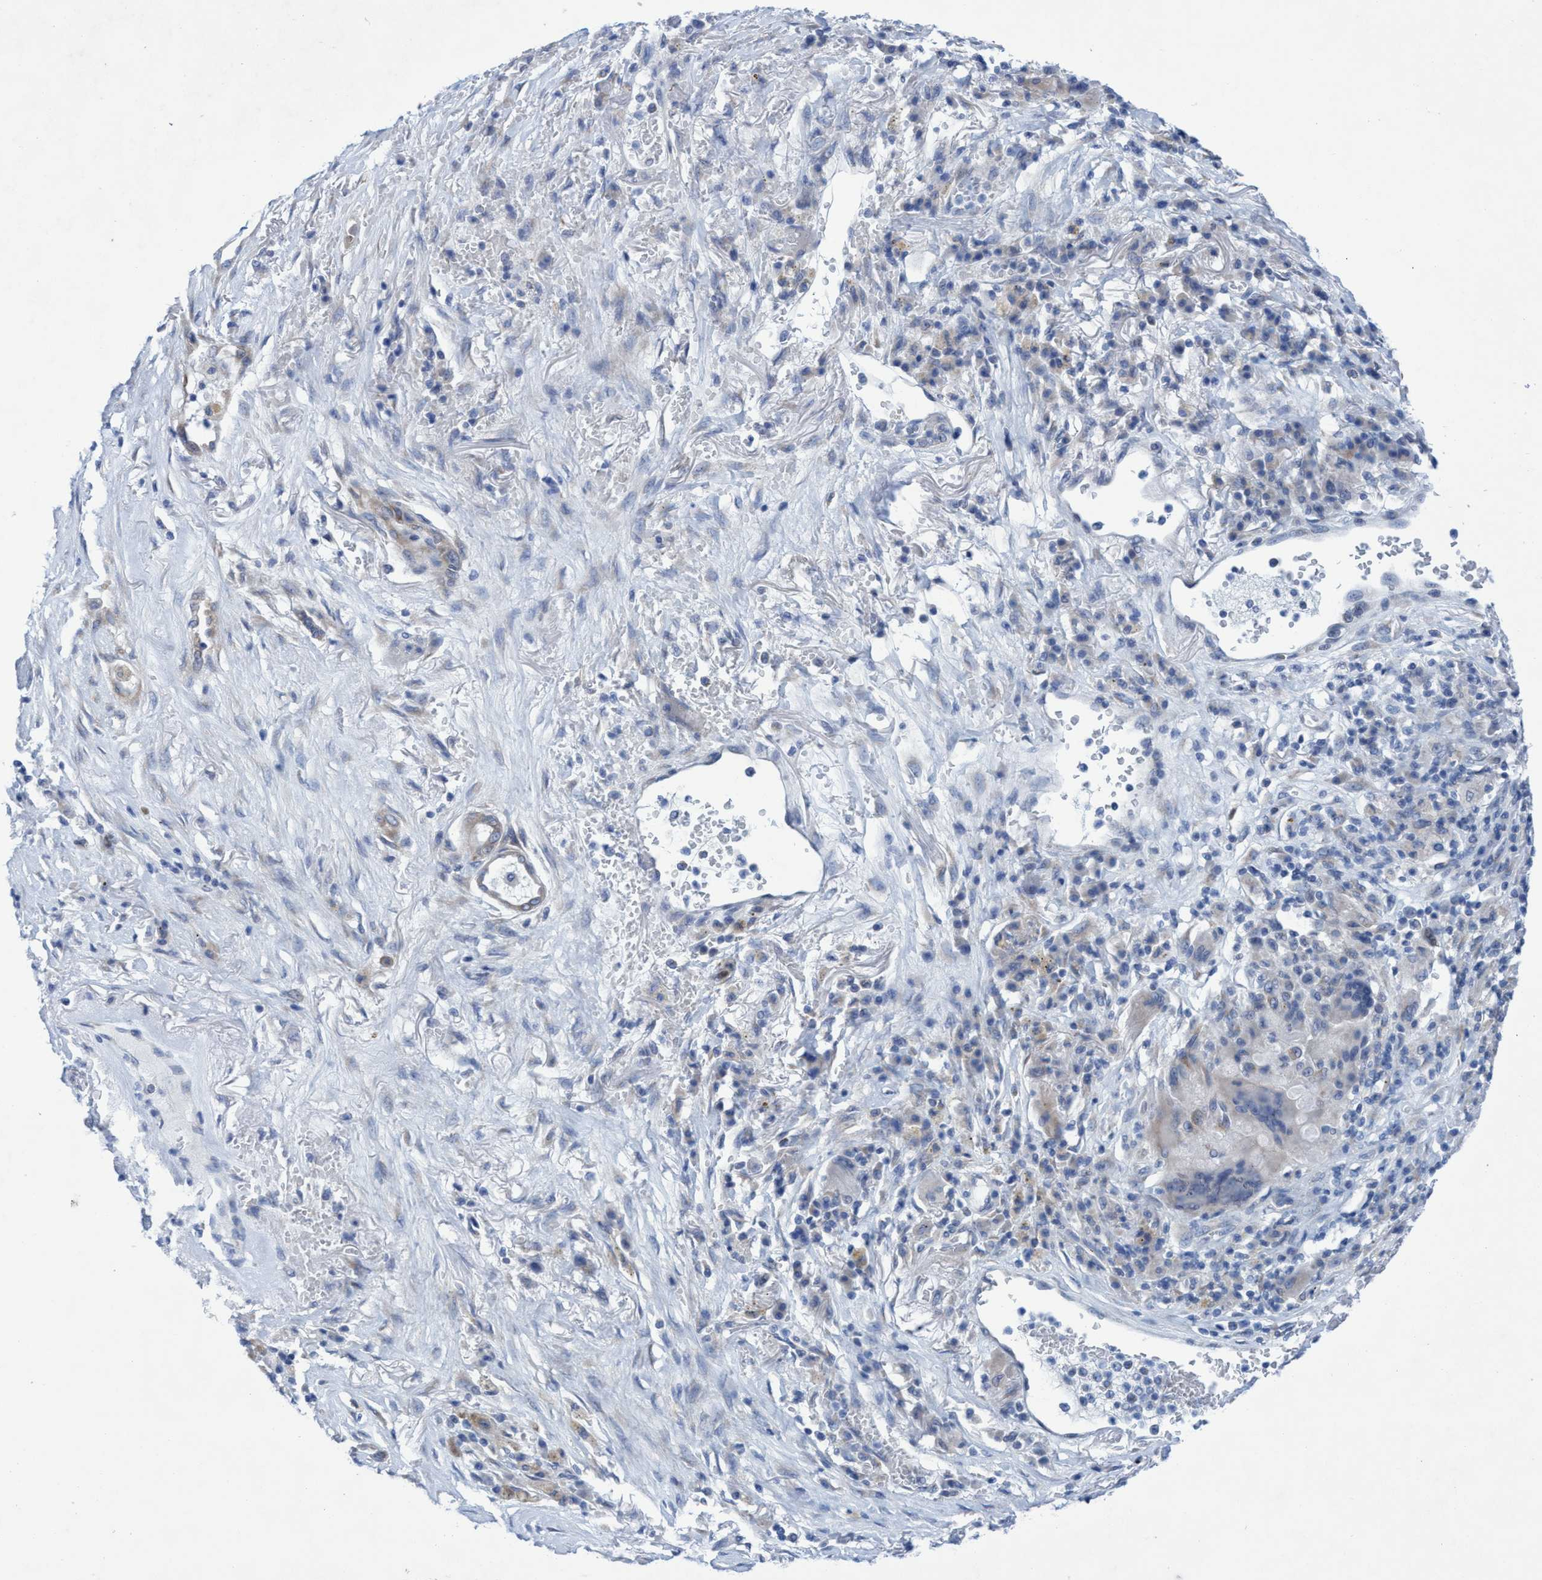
{"staining": {"intensity": "negative", "quantity": "none", "location": "none"}, "tissue": "lung cancer", "cell_type": "Tumor cells", "image_type": "cancer", "snomed": [{"axis": "morphology", "description": "Squamous cell carcinoma, NOS"}, {"axis": "topography", "description": "Lung"}], "caption": "Immunohistochemistry of squamous cell carcinoma (lung) reveals no positivity in tumor cells.", "gene": "RSAD1", "patient": {"sex": "male", "age": 61}}